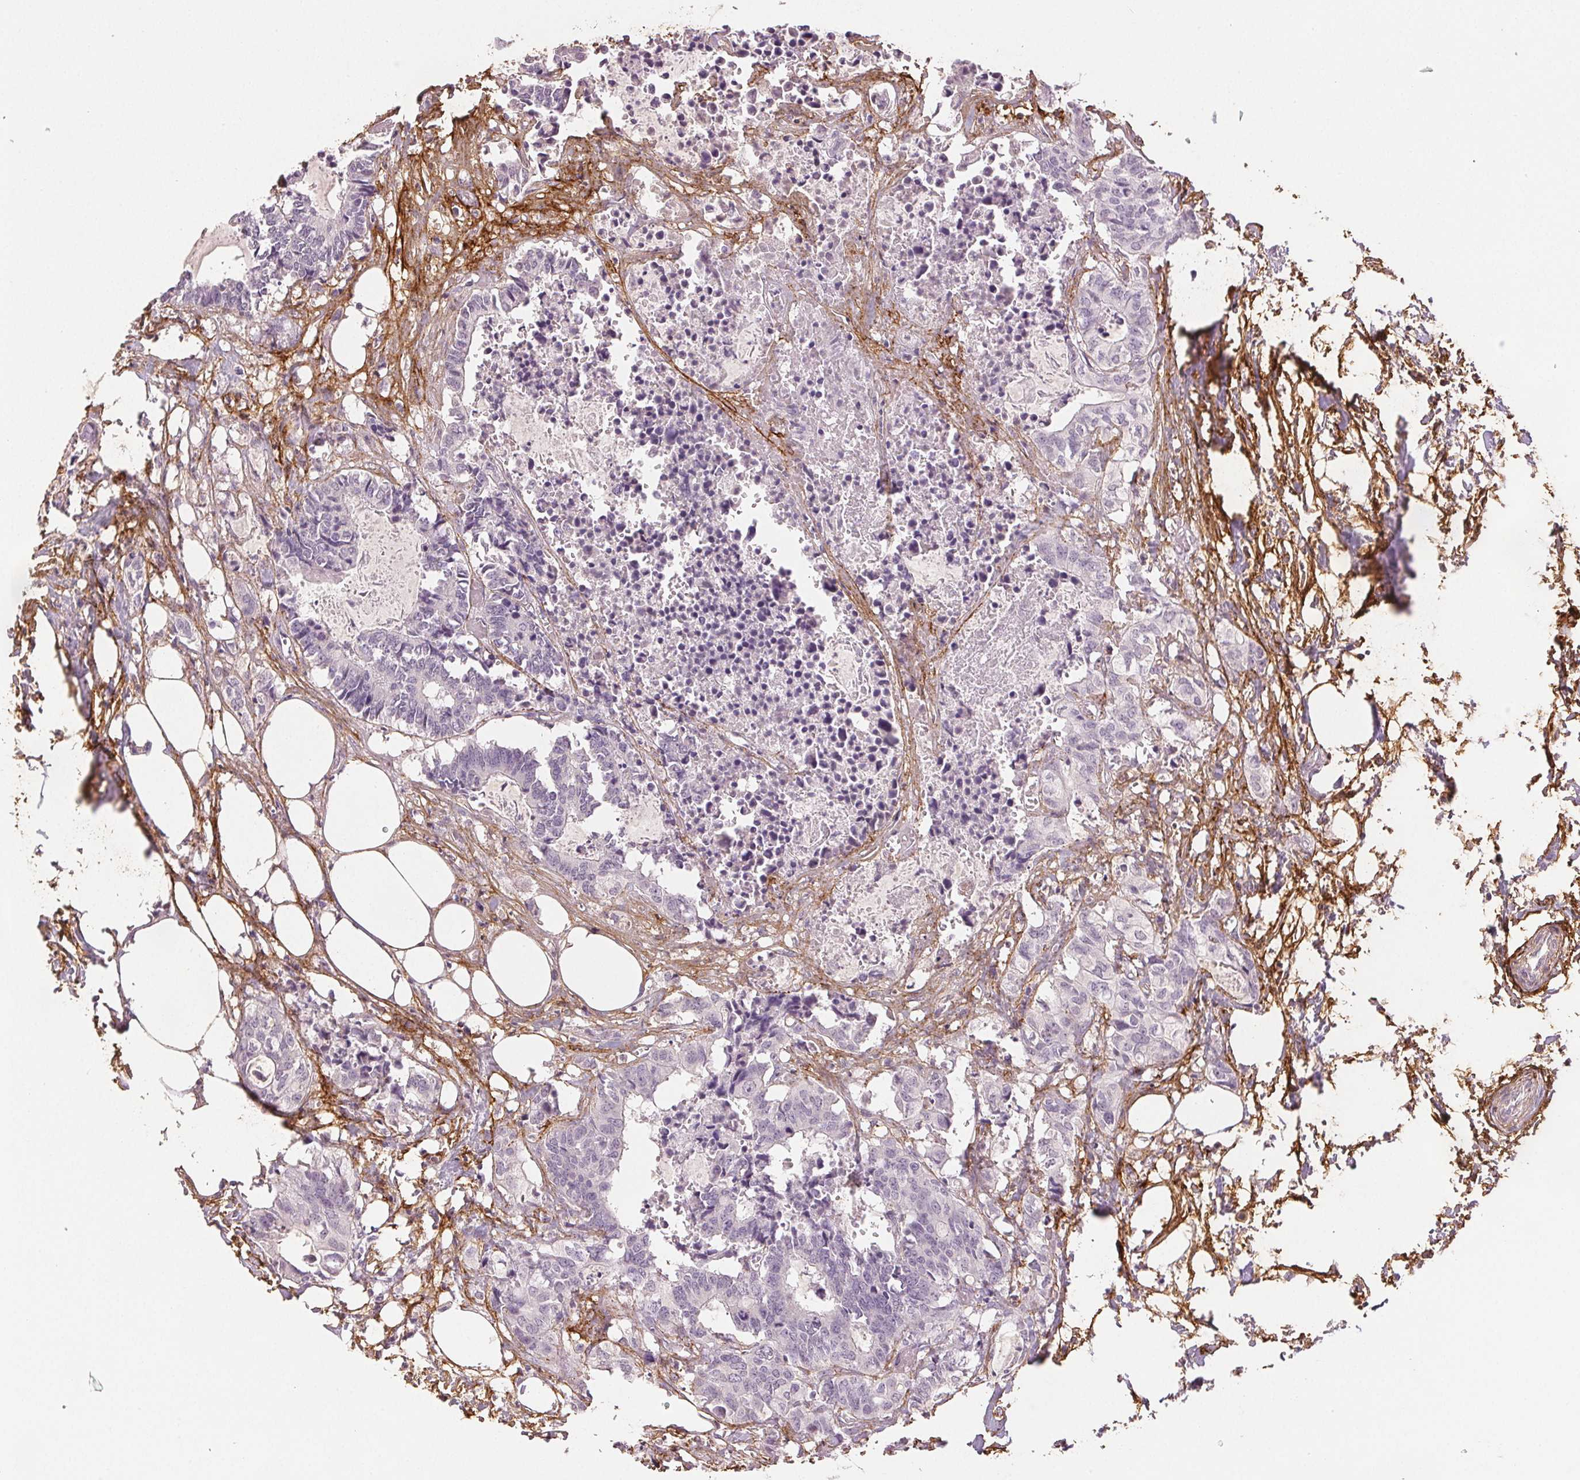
{"staining": {"intensity": "negative", "quantity": "none", "location": "none"}, "tissue": "colorectal cancer", "cell_type": "Tumor cells", "image_type": "cancer", "snomed": [{"axis": "morphology", "description": "Adenocarcinoma, NOS"}, {"axis": "topography", "description": "Colon"}, {"axis": "topography", "description": "Rectum"}], "caption": "A high-resolution image shows IHC staining of colorectal cancer, which demonstrates no significant positivity in tumor cells.", "gene": "FBN1", "patient": {"sex": "male", "age": 57}}